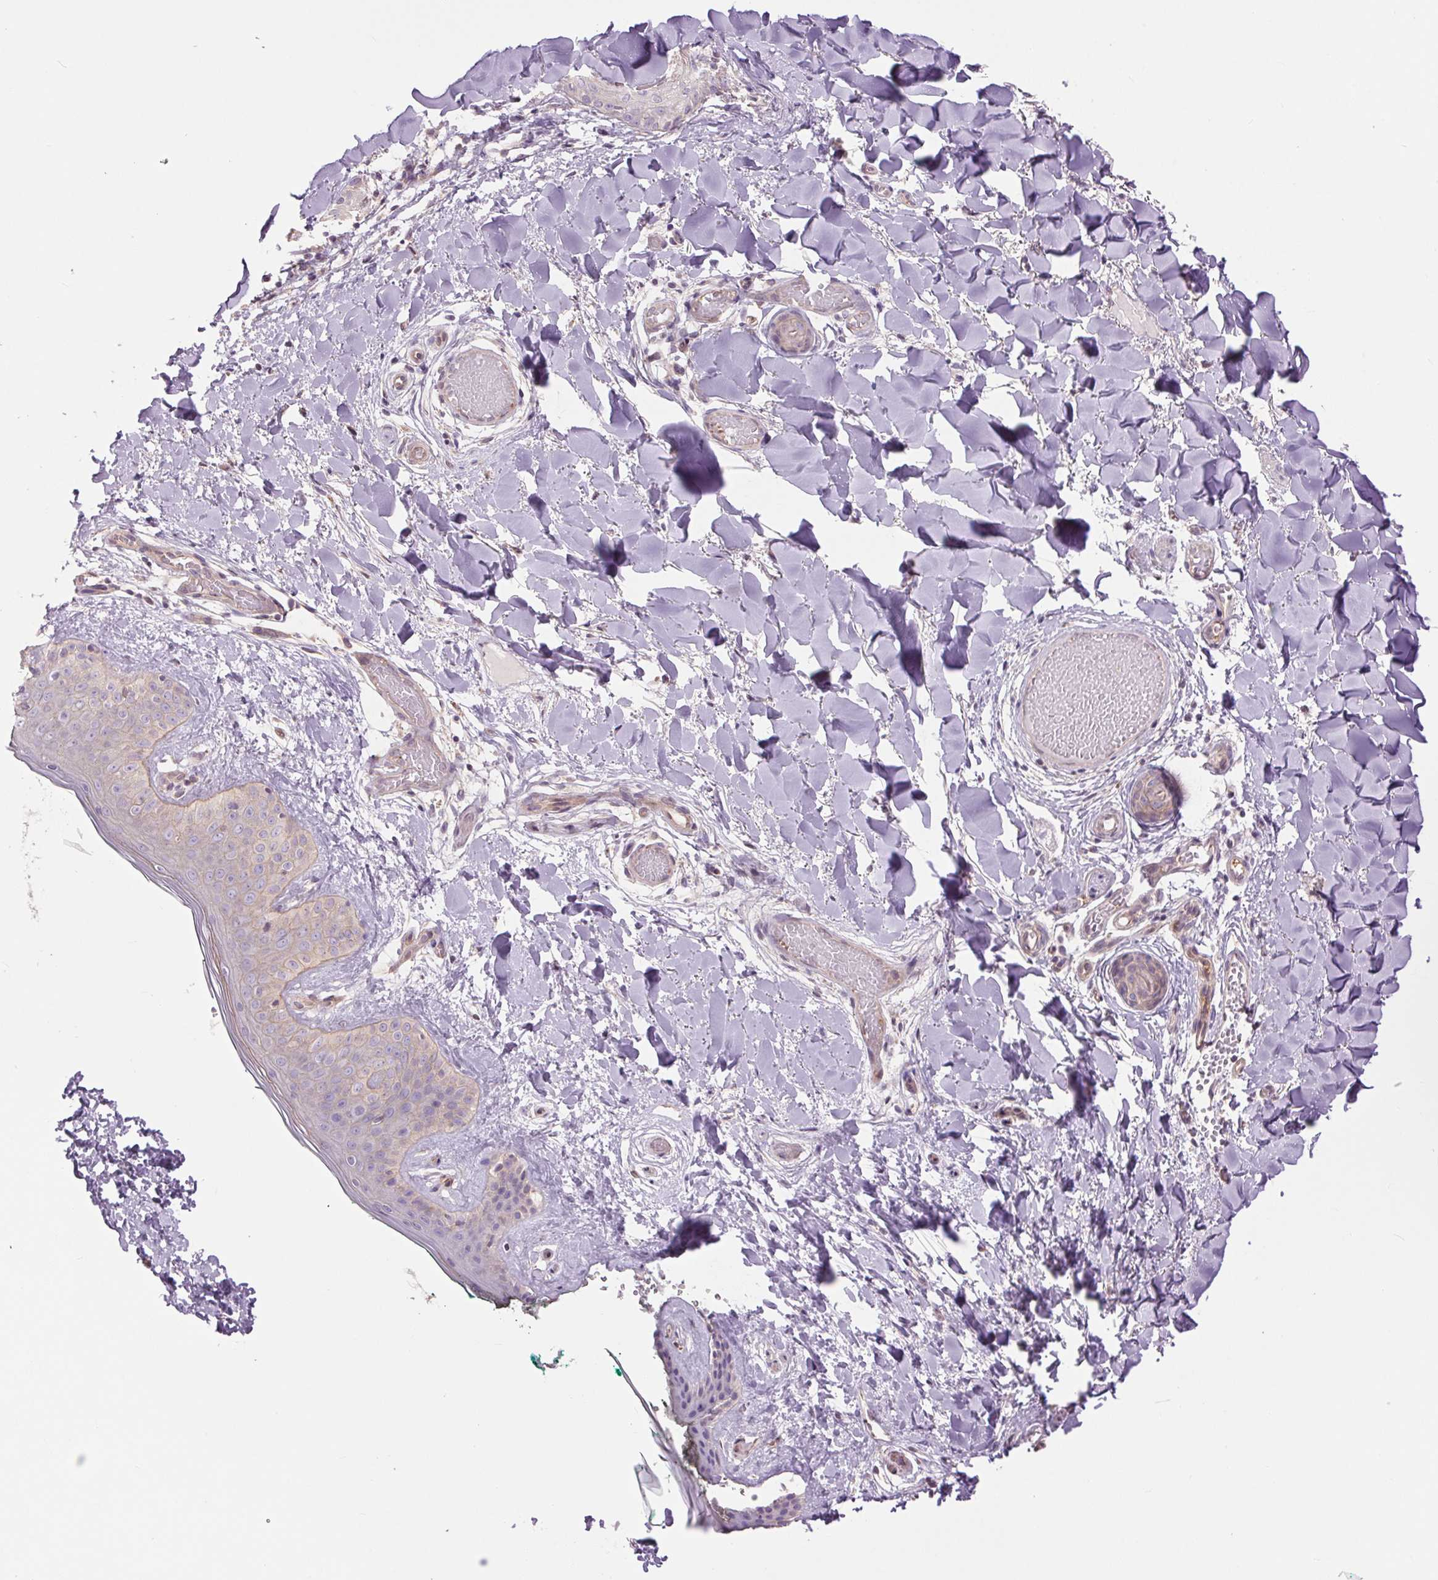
{"staining": {"intensity": "negative", "quantity": "none", "location": "none"}, "tissue": "skin", "cell_type": "Fibroblasts", "image_type": "normal", "snomed": [{"axis": "morphology", "description": "Normal tissue, NOS"}, {"axis": "topography", "description": "Skin"}], "caption": "Benign skin was stained to show a protein in brown. There is no significant staining in fibroblasts.", "gene": "CTNNA3", "patient": {"sex": "female", "age": 34}}